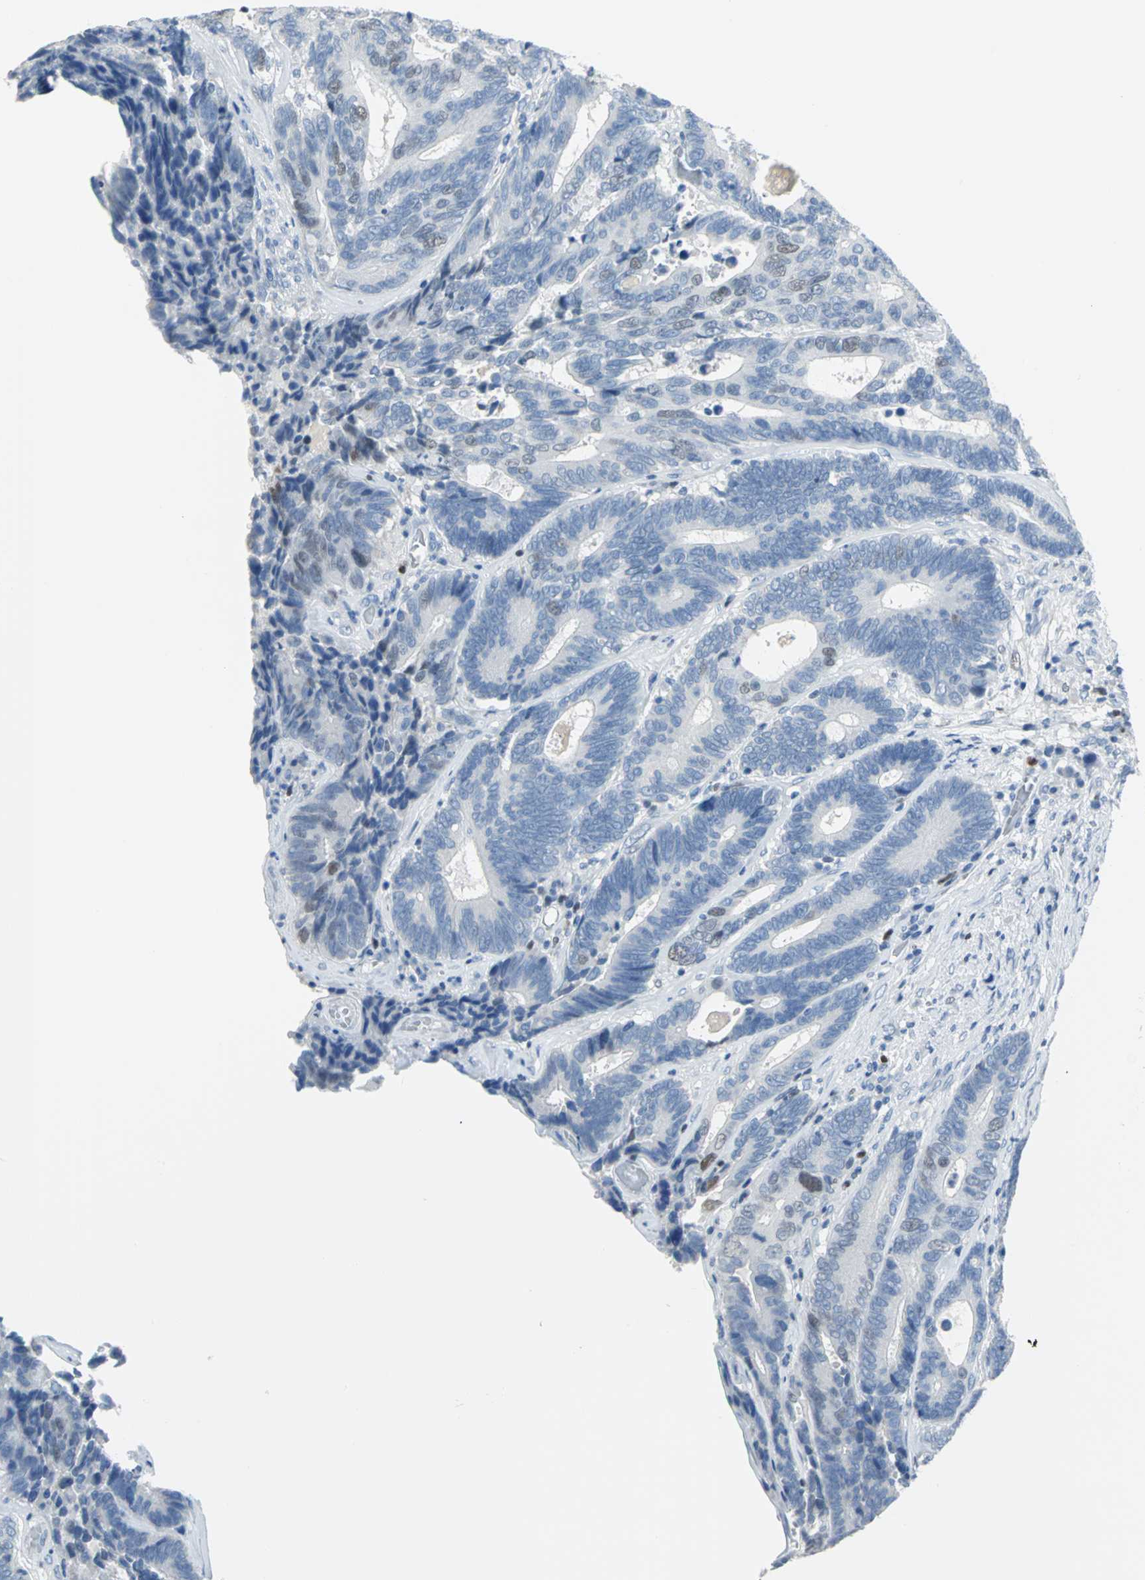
{"staining": {"intensity": "moderate", "quantity": "<25%", "location": "nuclear"}, "tissue": "colorectal cancer", "cell_type": "Tumor cells", "image_type": "cancer", "snomed": [{"axis": "morphology", "description": "Adenocarcinoma, NOS"}, {"axis": "topography", "description": "Colon"}], "caption": "Immunohistochemistry (IHC) (DAB (3,3'-diaminobenzidine)) staining of colorectal cancer (adenocarcinoma) demonstrates moderate nuclear protein staining in approximately <25% of tumor cells. The staining was performed using DAB (3,3'-diaminobenzidine), with brown indicating positive protein expression. Nuclei are stained blue with hematoxylin.", "gene": "MCM3", "patient": {"sex": "female", "age": 78}}